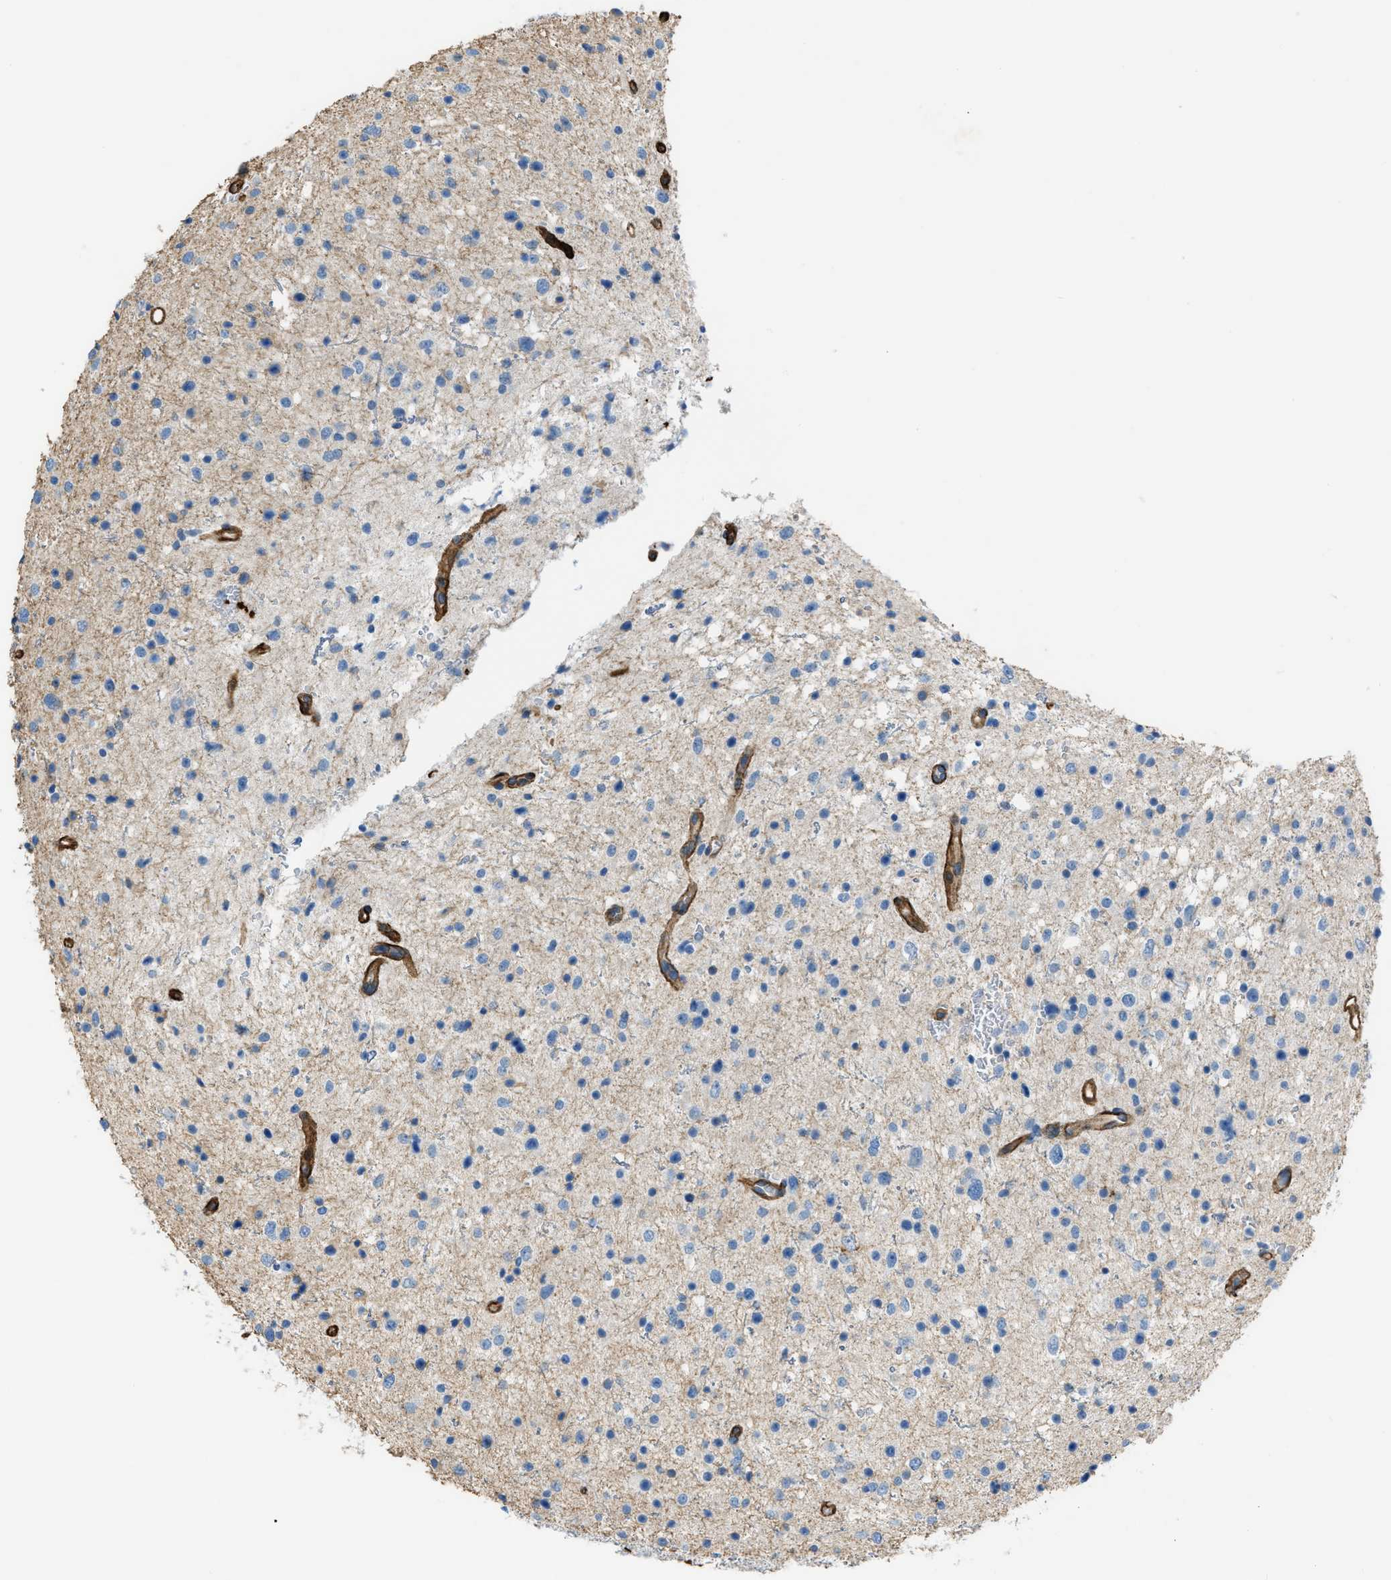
{"staining": {"intensity": "negative", "quantity": "none", "location": "none"}, "tissue": "glioma", "cell_type": "Tumor cells", "image_type": "cancer", "snomed": [{"axis": "morphology", "description": "Glioma, malignant, Low grade"}, {"axis": "topography", "description": "Brain"}], "caption": "Tumor cells are negative for protein expression in human low-grade glioma (malignant).", "gene": "SLC22A15", "patient": {"sex": "female", "age": 37}}